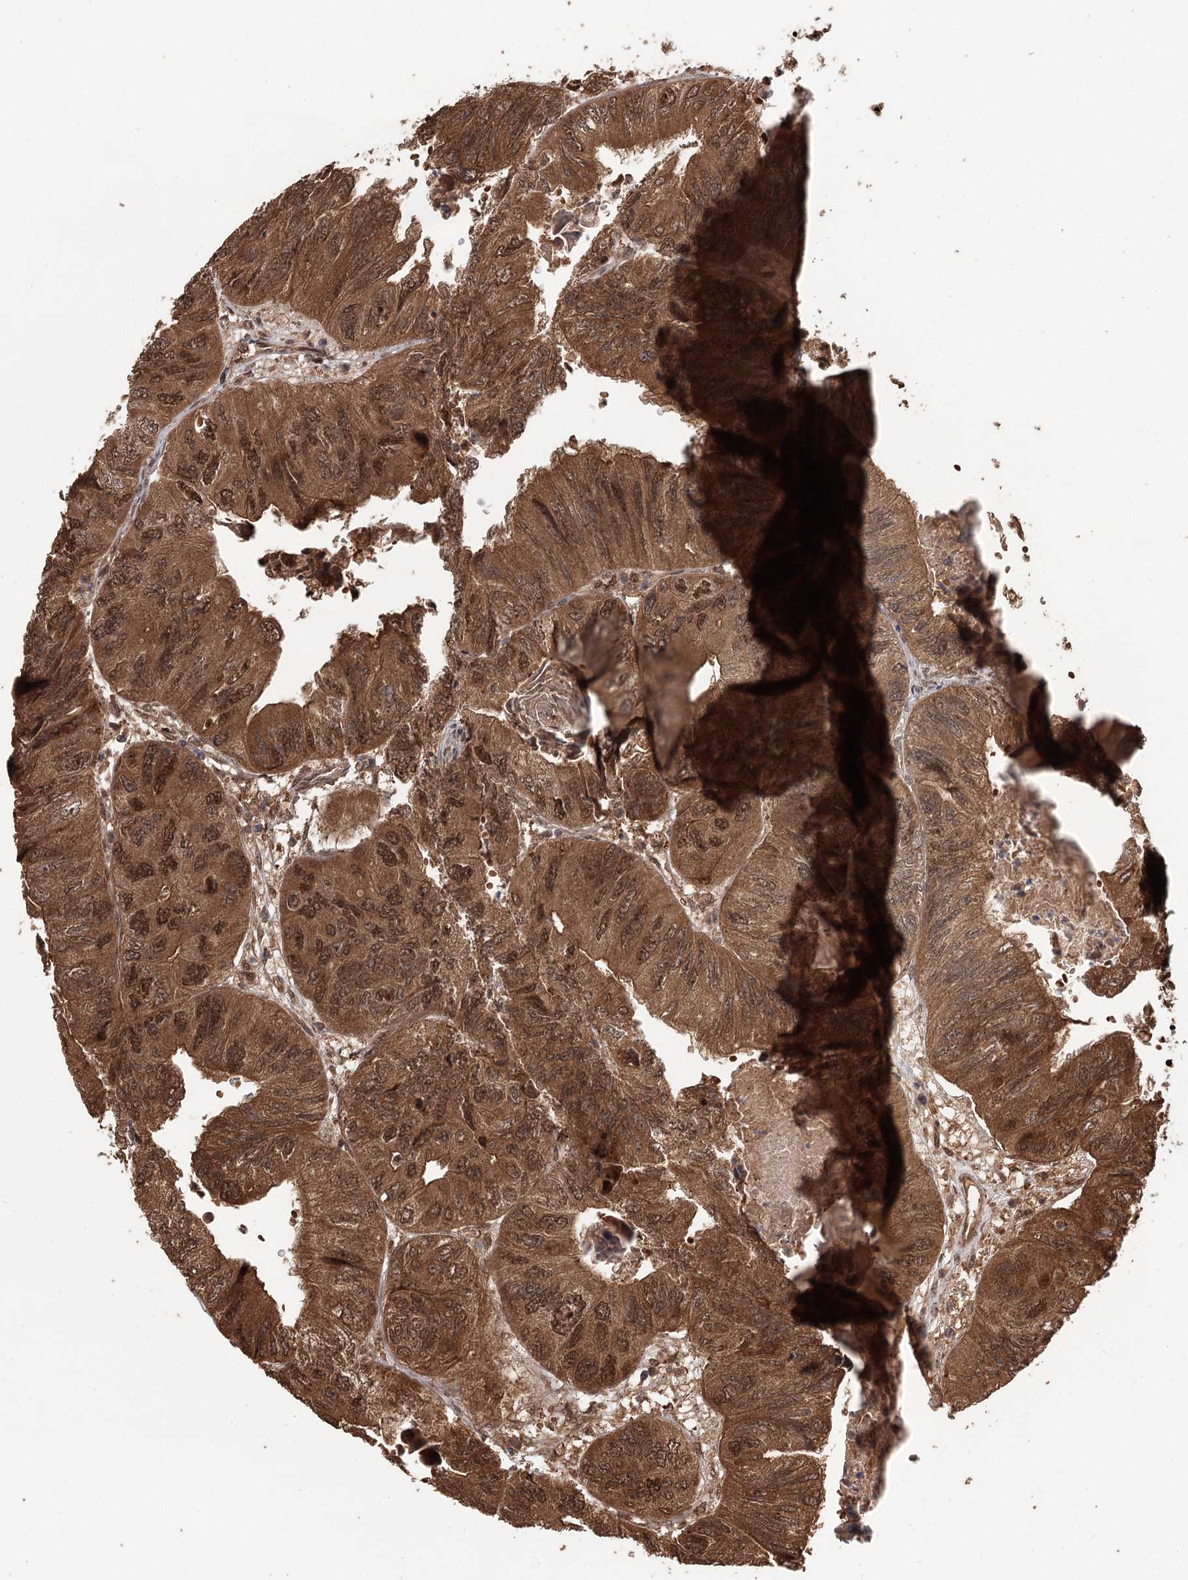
{"staining": {"intensity": "moderate", "quantity": ">75%", "location": "cytoplasmic/membranous,nuclear"}, "tissue": "colorectal cancer", "cell_type": "Tumor cells", "image_type": "cancer", "snomed": [{"axis": "morphology", "description": "Adenocarcinoma, NOS"}, {"axis": "topography", "description": "Rectum"}], "caption": "Immunohistochemistry (IHC) staining of adenocarcinoma (colorectal), which shows medium levels of moderate cytoplasmic/membranous and nuclear positivity in approximately >75% of tumor cells indicating moderate cytoplasmic/membranous and nuclear protein staining. The staining was performed using DAB (brown) for protein detection and nuclei were counterstained in hematoxylin (blue).", "gene": "N6AMT1", "patient": {"sex": "male", "age": 63}}